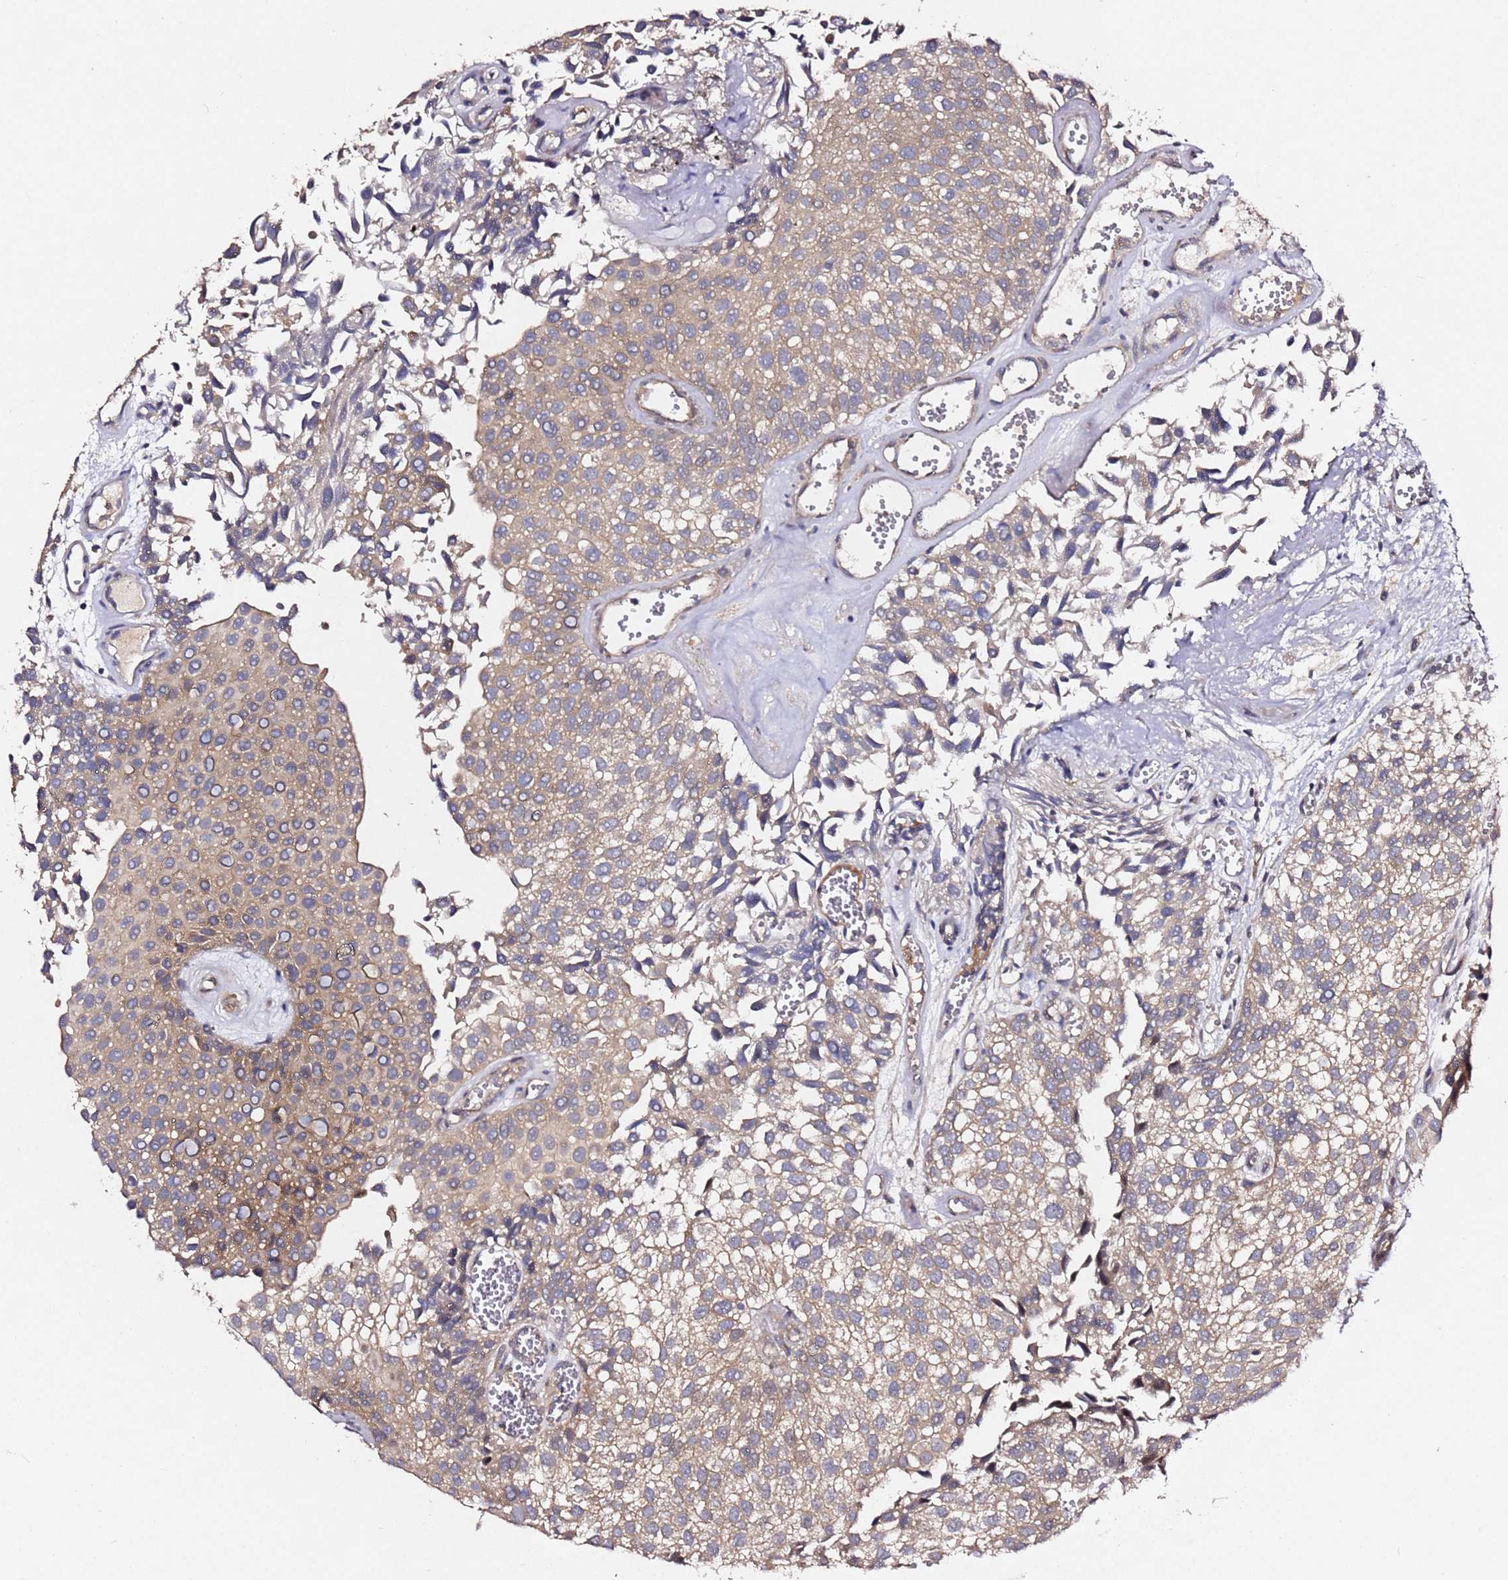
{"staining": {"intensity": "weak", "quantity": ">75%", "location": "cytoplasmic/membranous"}, "tissue": "urothelial cancer", "cell_type": "Tumor cells", "image_type": "cancer", "snomed": [{"axis": "morphology", "description": "Urothelial carcinoma, Low grade"}, {"axis": "topography", "description": "Urinary bladder"}], "caption": "A high-resolution image shows immunohistochemistry staining of urothelial cancer, which reveals weak cytoplasmic/membranous expression in about >75% of tumor cells.", "gene": "ALG11", "patient": {"sex": "male", "age": 88}}